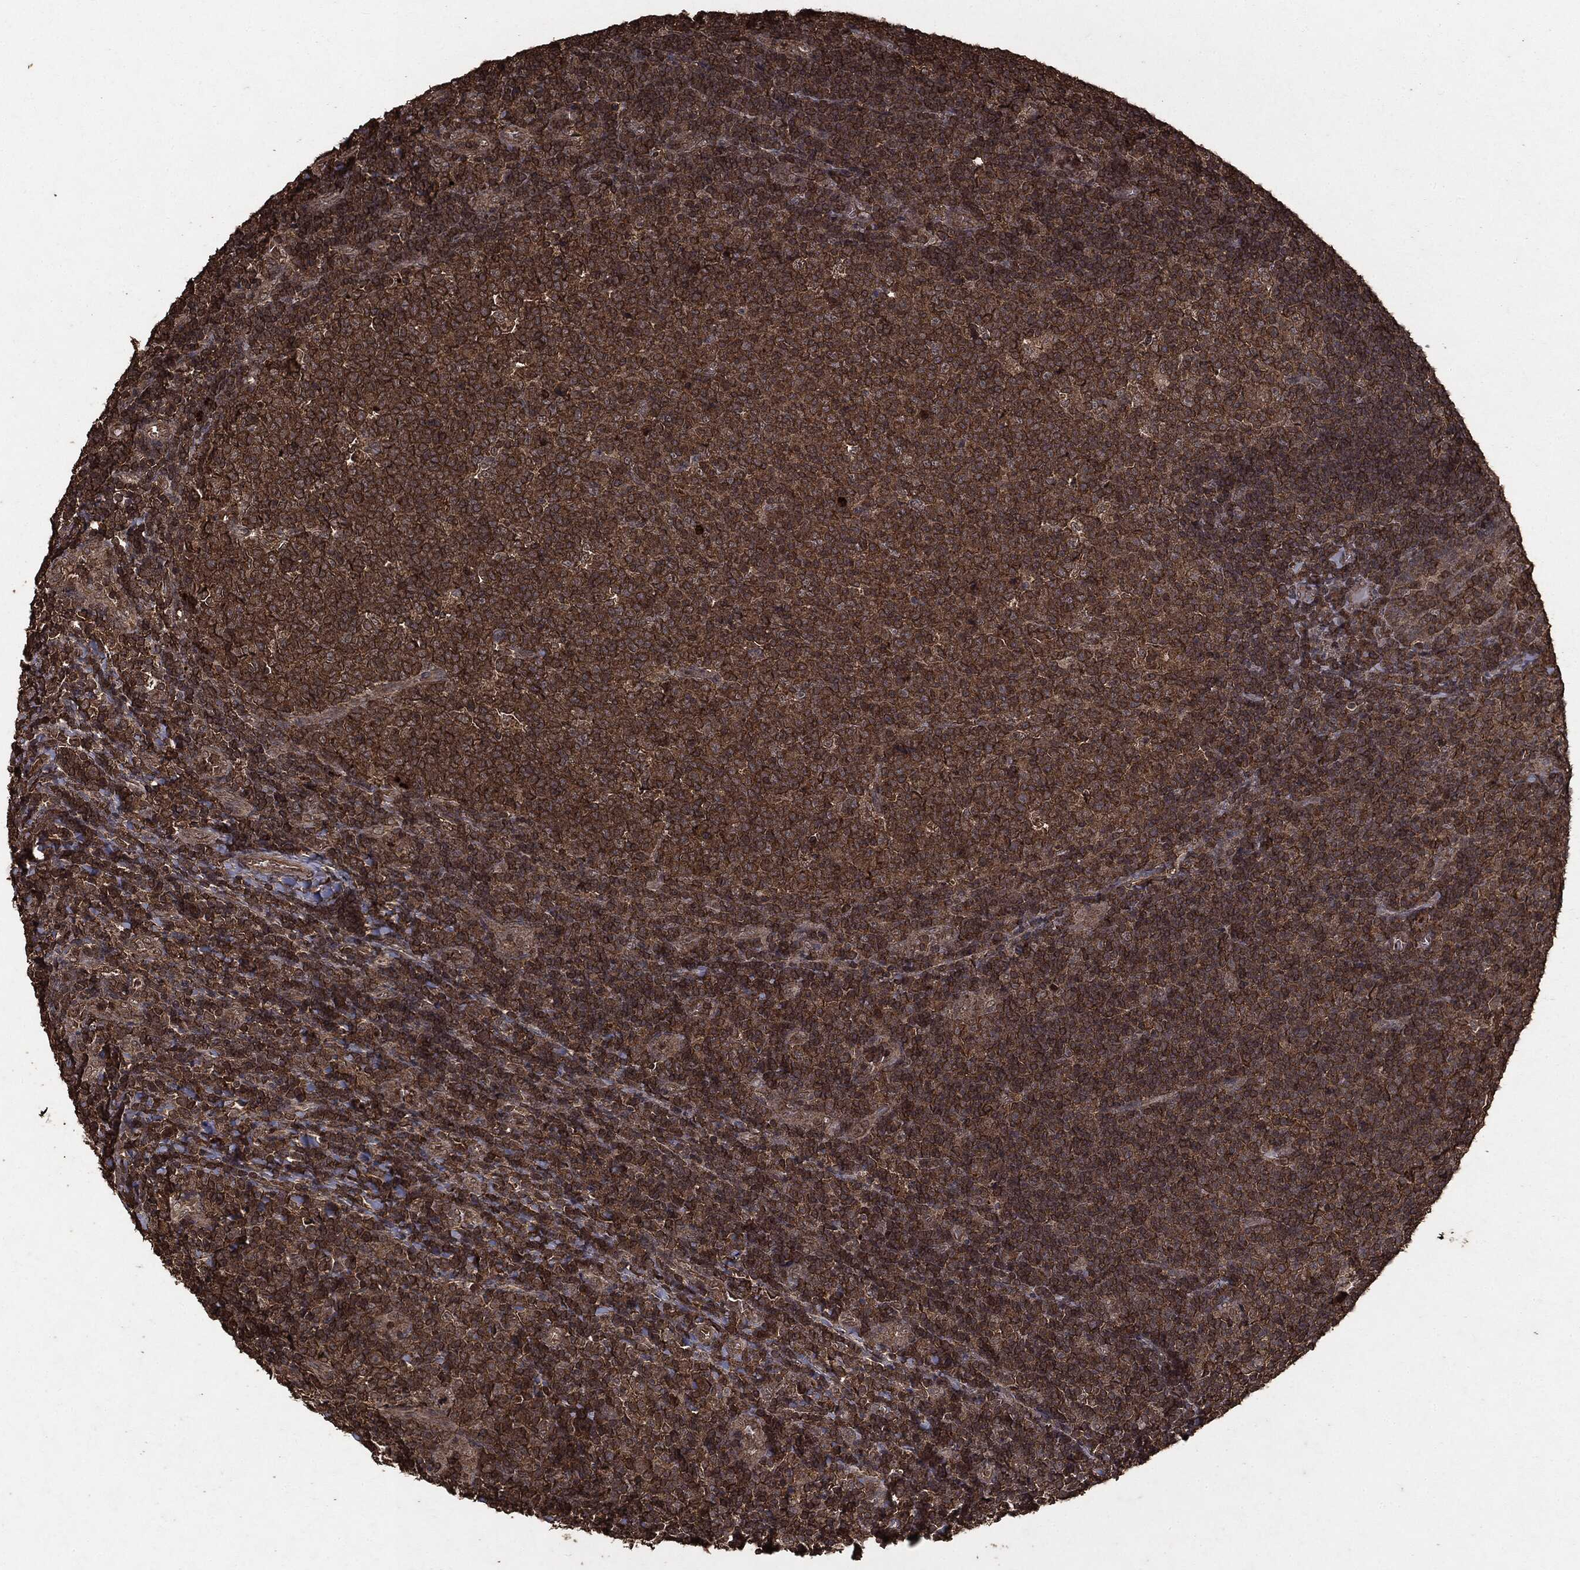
{"staining": {"intensity": "moderate", "quantity": ">75%", "location": "cytoplasmic/membranous"}, "tissue": "tonsil", "cell_type": "Germinal center cells", "image_type": "normal", "snomed": [{"axis": "morphology", "description": "Normal tissue, NOS"}, {"axis": "topography", "description": "Tonsil"}], "caption": "Immunohistochemistry (IHC) photomicrograph of benign tonsil: tonsil stained using immunohistochemistry (IHC) shows medium levels of moderate protein expression localized specifically in the cytoplasmic/membranous of germinal center cells, appearing as a cytoplasmic/membranous brown color.", "gene": "NME1", "patient": {"sex": "female", "age": 5}}